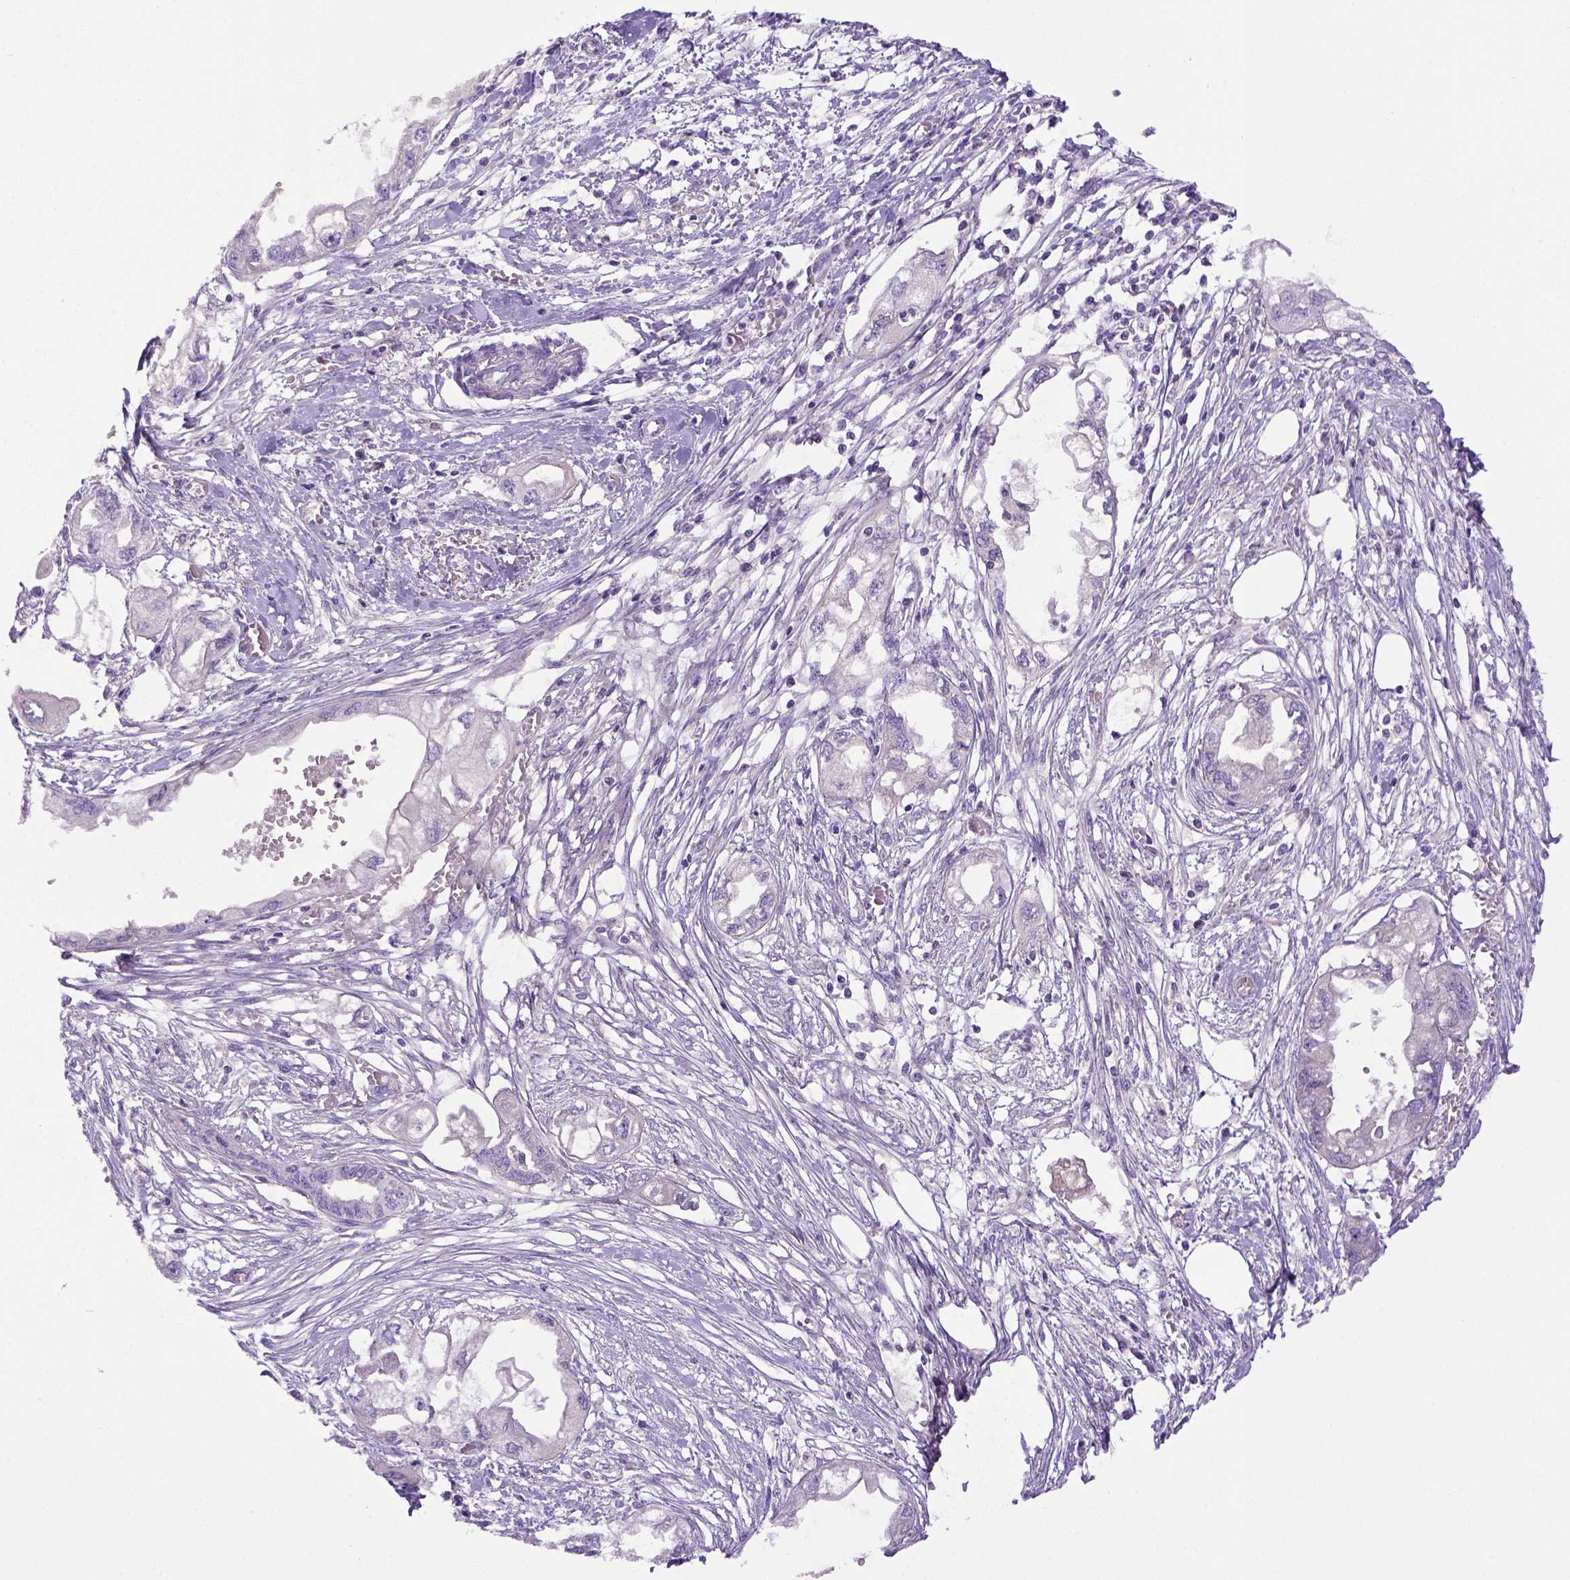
{"staining": {"intensity": "negative", "quantity": "none", "location": "none"}, "tissue": "endometrial cancer", "cell_type": "Tumor cells", "image_type": "cancer", "snomed": [{"axis": "morphology", "description": "Adenocarcinoma, NOS"}, {"axis": "morphology", "description": "Adenocarcinoma, metastatic, NOS"}, {"axis": "topography", "description": "Adipose tissue"}, {"axis": "topography", "description": "Endometrium"}], "caption": "DAB immunohistochemical staining of endometrial metastatic adenocarcinoma exhibits no significant positivity in tumor cells.", "gene": "ITIH4", "patient": {"sex": "female", "age": 67}}